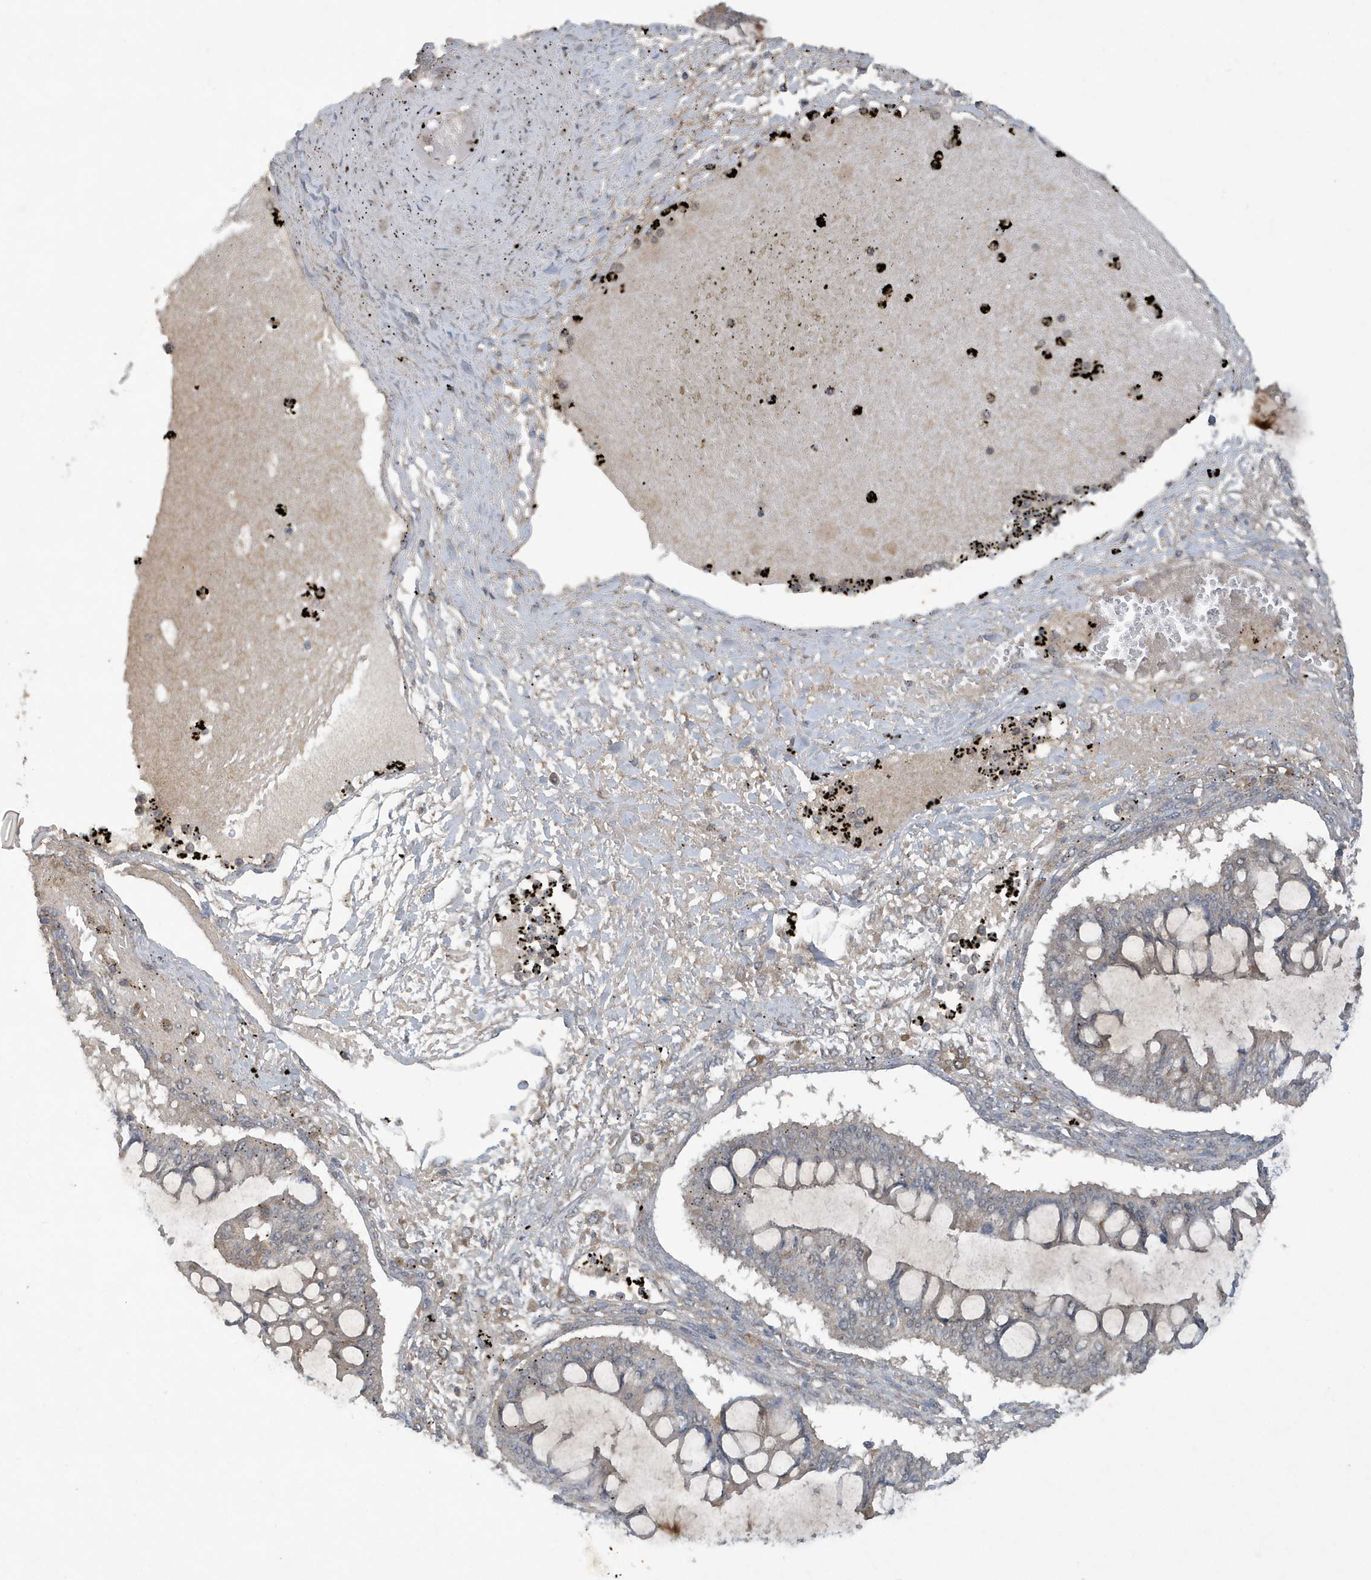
{"staining": {"intensity": "weak", "quantity": "<25%", "location": "cytoplasmic/membranous"}, "tissue": "ovarian cancer", "cell_type": "Tumor cells", "image_type": "cancer", "snomed": [{"axis": "morphology", "description": "Cystadenocarcinoma, mucinous, NOS"}, {"axis": "topography", "description": "Ovary"}], "caption": "The micrograph reveals no significant positivity in tumor cells of ovarian mucinous cystadenocarcinoma.", "gene": "C1RL", "patient": {"sex": "female", "age": 73}}